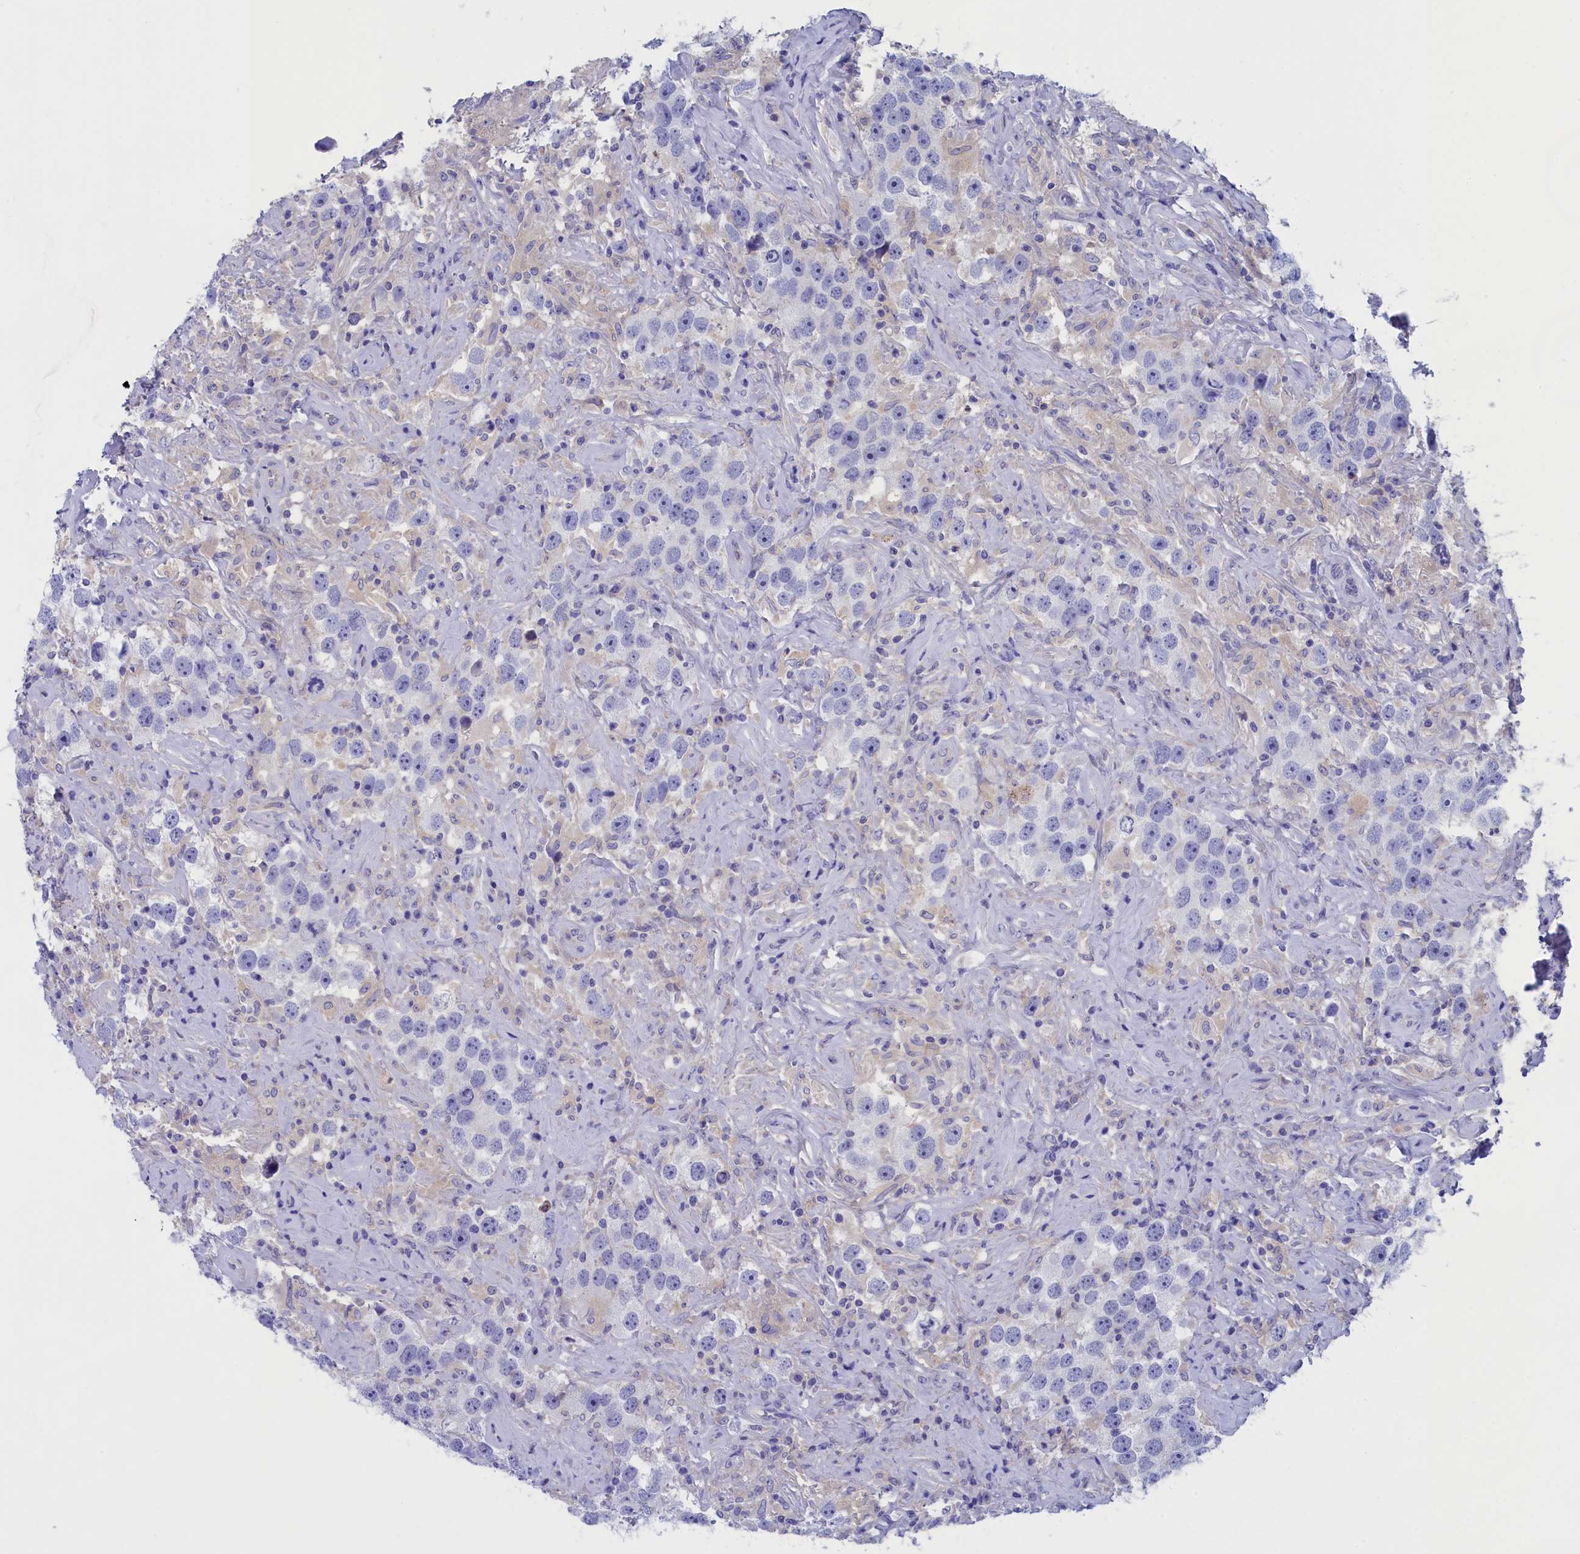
{"staining": {"intensity": "negative", "quantity": "none", "location": "none"}, "tissue": "testis cancer", "cell_type": "Tumor cells", "image_type": "cancer", "snomed": [{"axis": "morphology", "description": "Seminoma, NOS"}, {"axis": "topography", "description": "Testis"}], "caption": "Testis cancer stained for a protein using IHC demonstrates no expression tumor cells.", "gene": "VPS35L", "patient": {"sex": "male", "age": 49}}